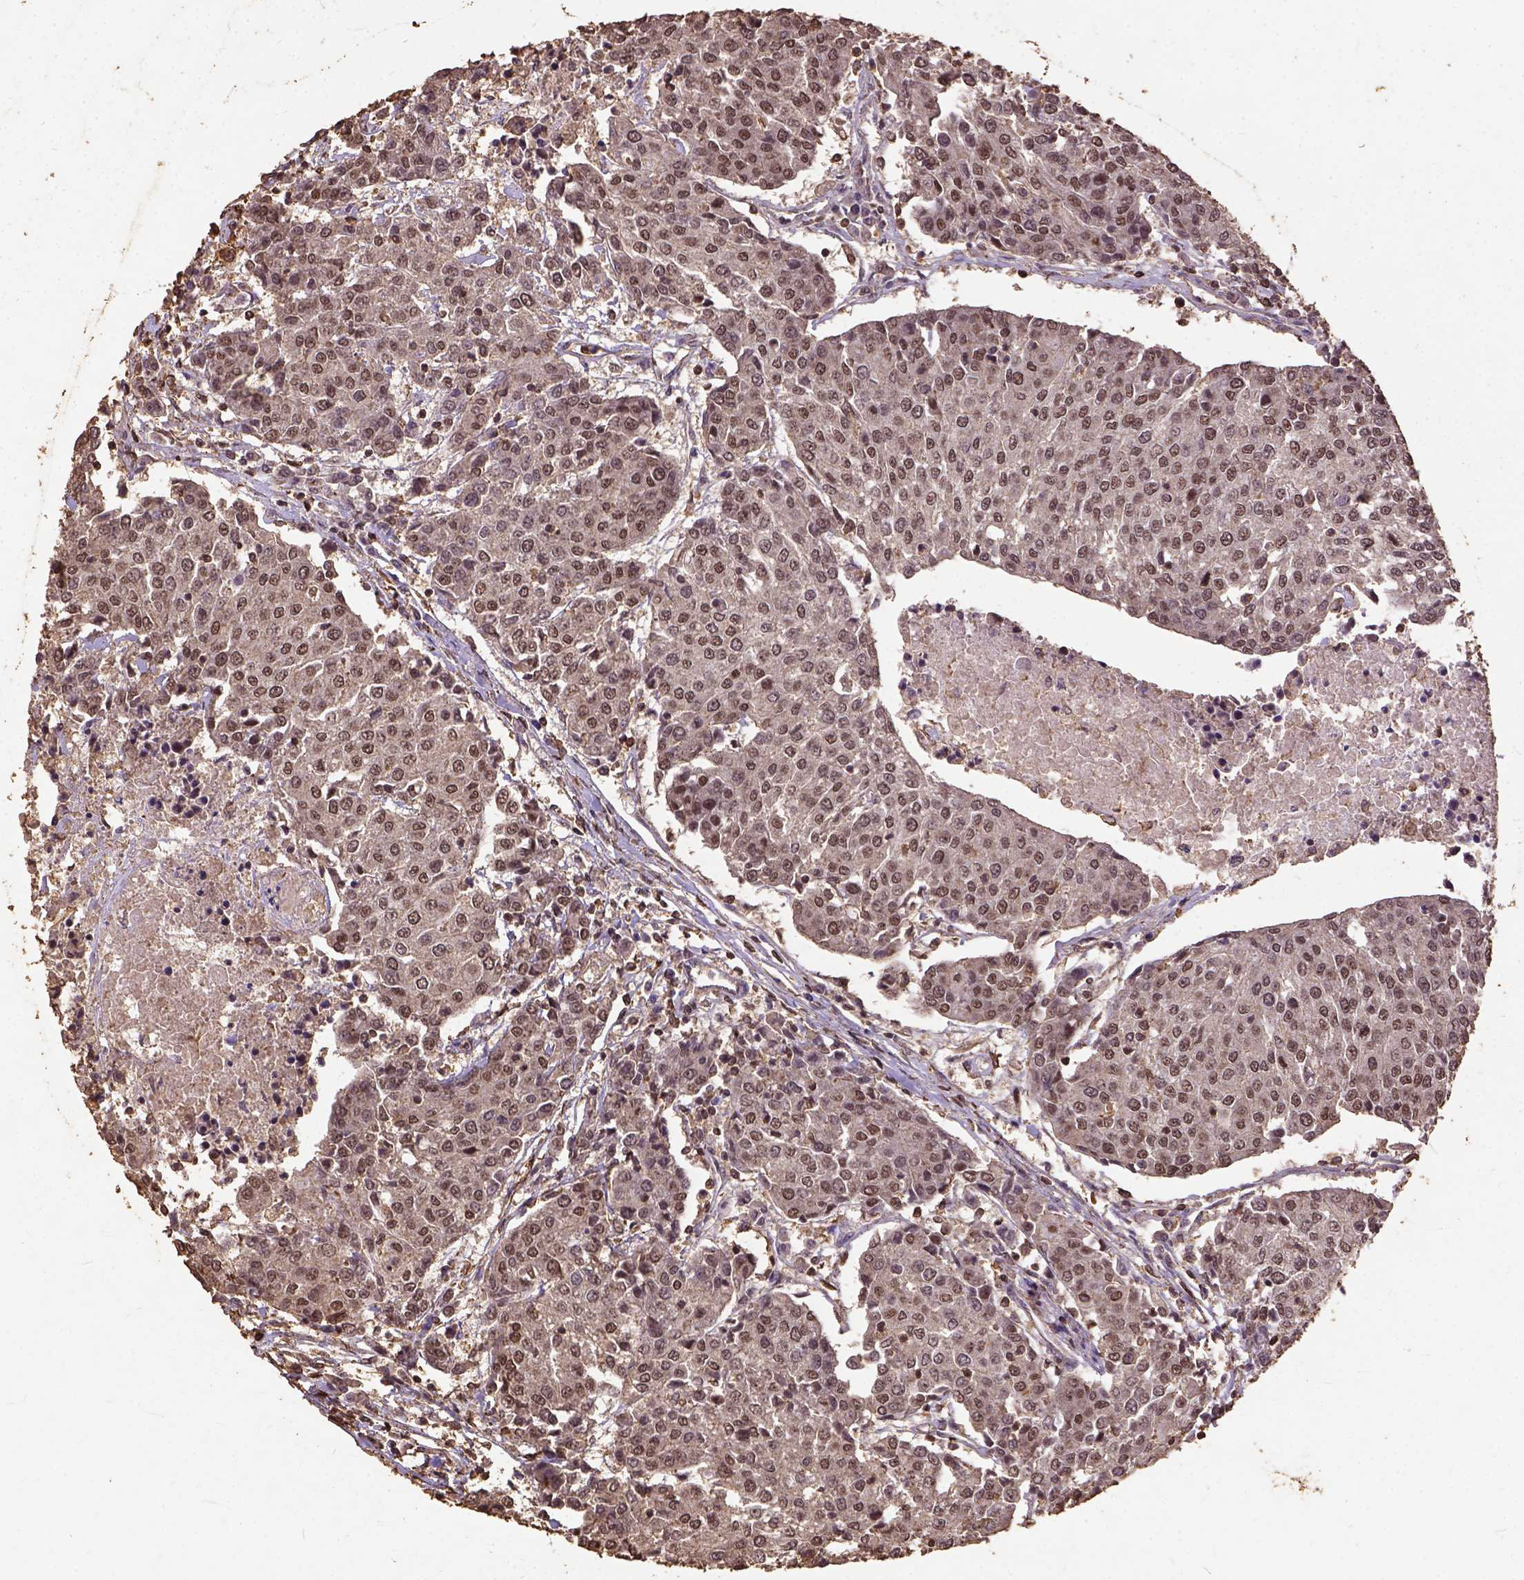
{"staining": {"intensity": "weak", "quantity": ">75%", "location": "nuclear"}, "tissue": "urothelial cancer", "cell_type": "Tumor cells", "image_type": "cancer", "snomed": [{"axis": "morphology", "description": "Urothelial carcinoma, High grade"}, {"axis": "topography", "description": "Urinary bladder"}], "caption": "IHC staining of urothelial carcinoma (high-grade), which shows low levels of weak nuclear positivity in about >75% of tumor cells indicating weak nuclear protein staining. The staining was performed using DAB (brown) for protein detection and nuclei were counterstained in hematoxylin (blue).", "gene": "NACC1", "patient": {"sex": "female", "age": 85}}